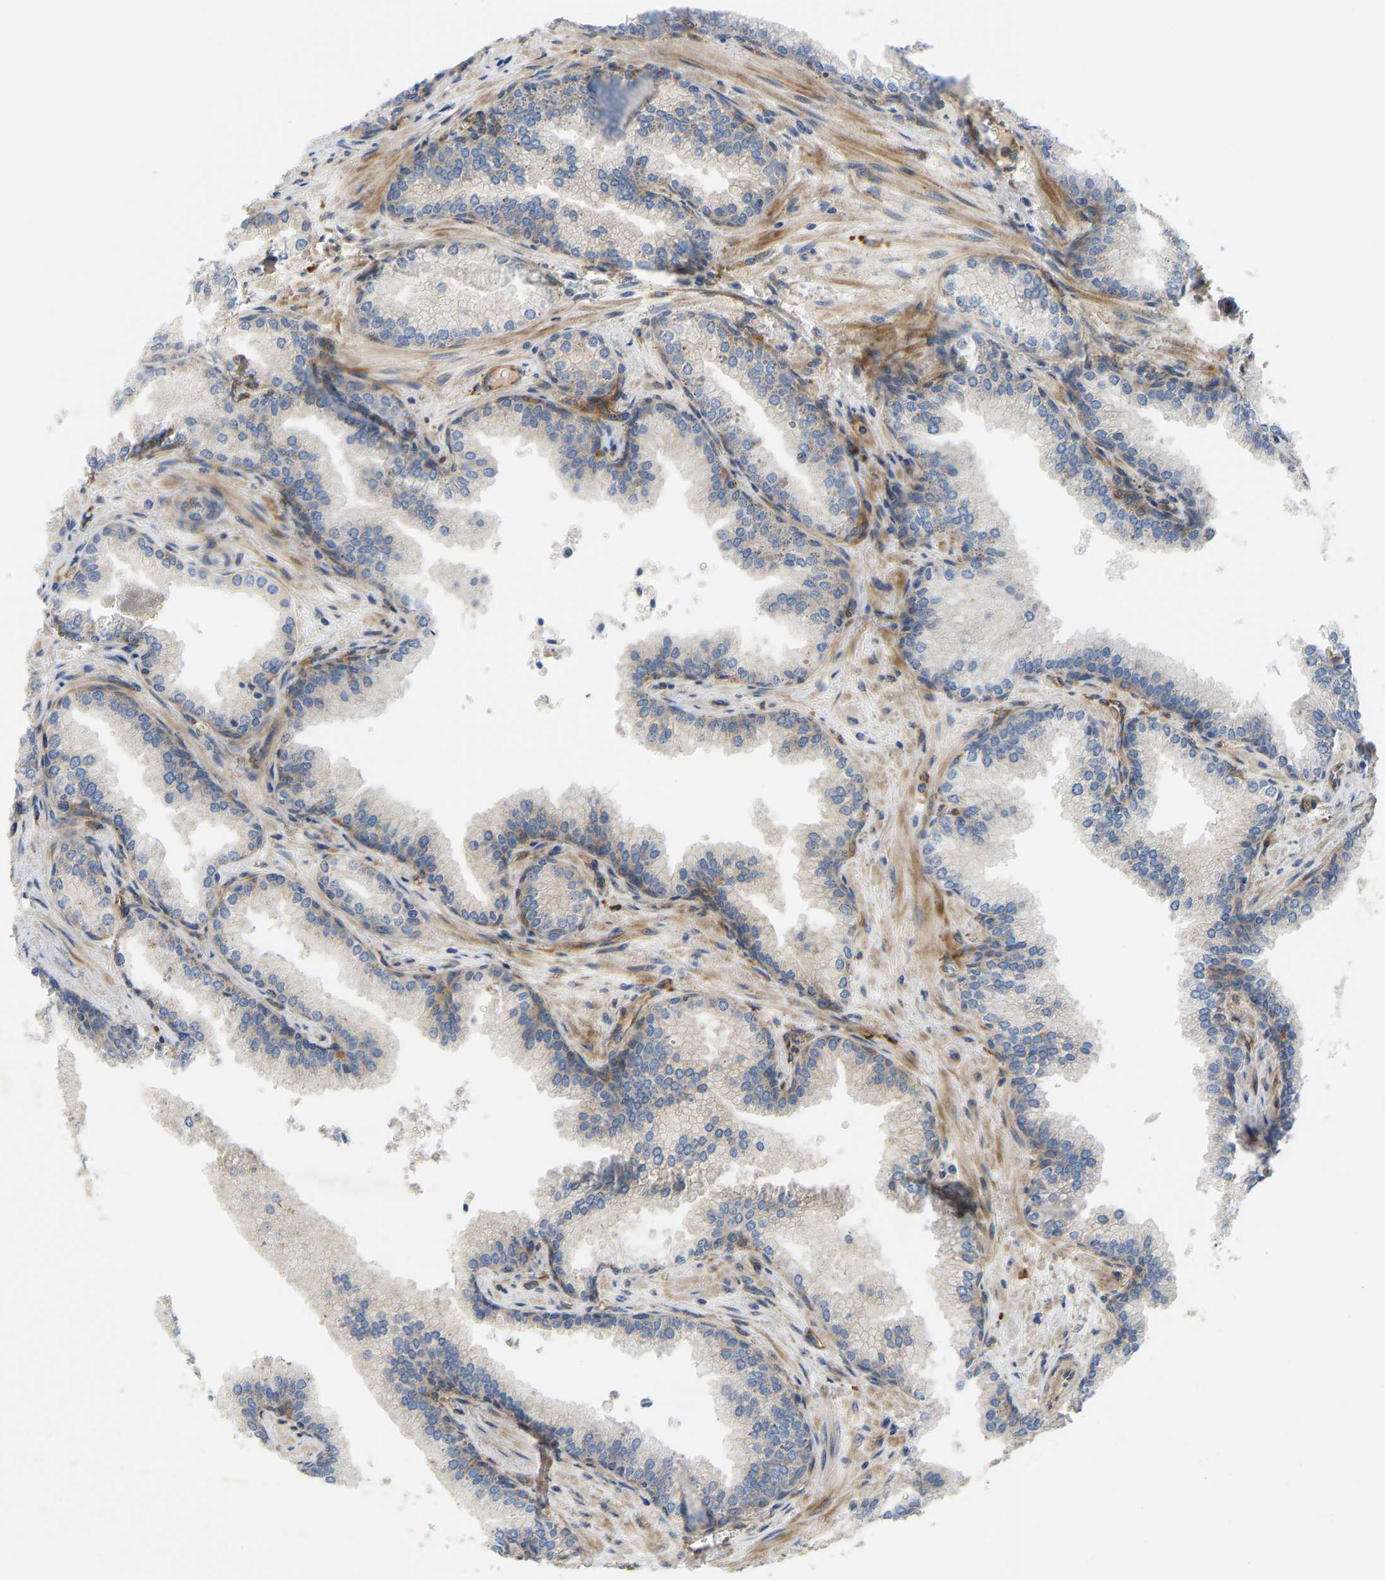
{"staining": {"intensity": "negative", "quantity": "none", "location": "none"}, "tissue": "prostate cancer", "cell_type": "Tumor cells", "image_type": "cancer", "snomed": [{"axis": "morphology", "description": "Adenocarcinoma, Low grade"}, {"axis": "topography", "description": "Prostate"}], "caption": "DAB (3,3'-diaminobenzidine) immunohistochemical staining of prostate low-grade adenocarcinoma exhibits no significant positivity in tumor cells.", "gene": "PICALM", "patient": {"sex": "male", "age": 60}}